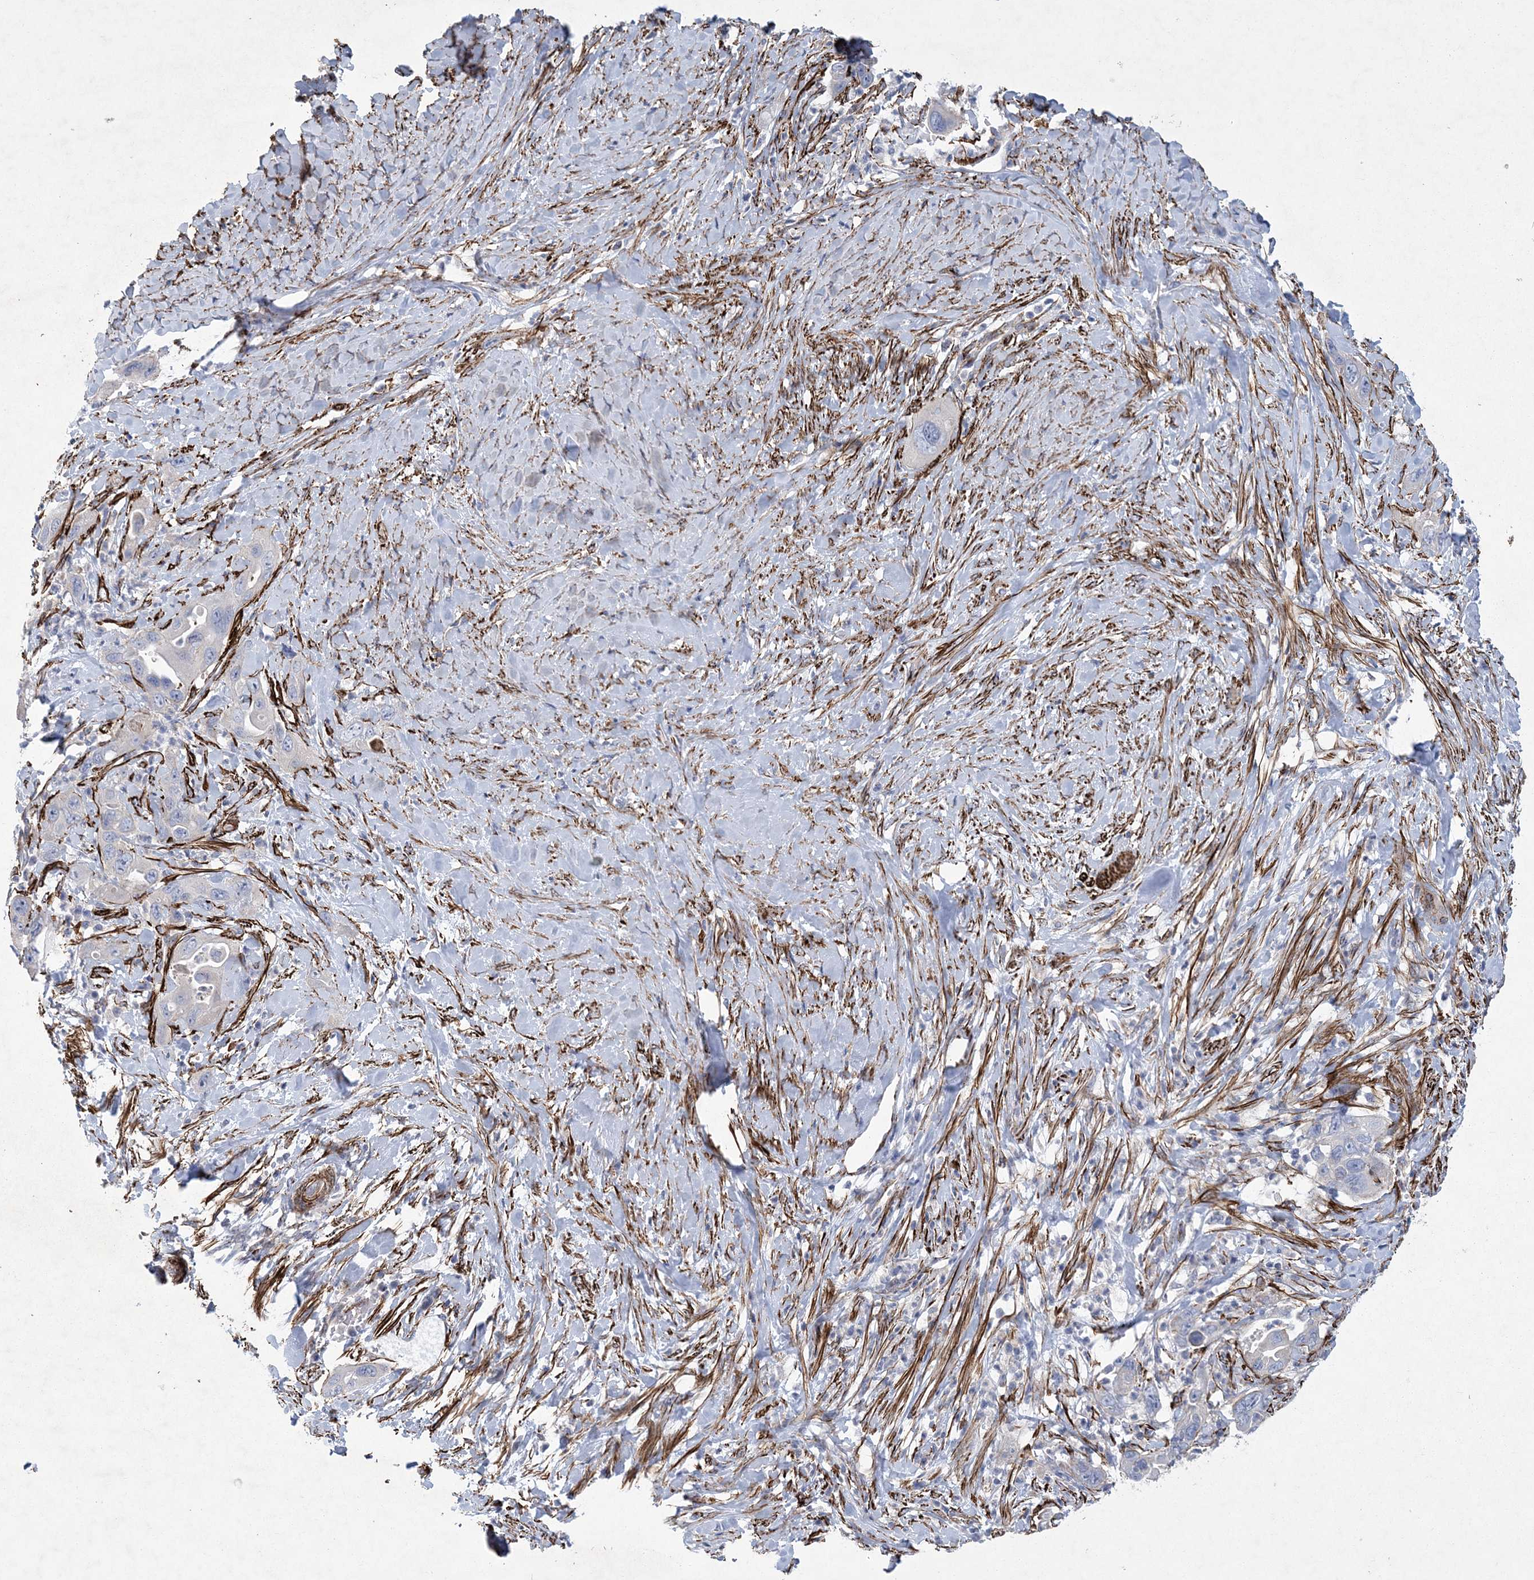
{"staining": {"intensity": "negative", "quantity": "none", "location": "none"}, "tissue": "pancreatic cancer", "cell_type": "Tumor cells", "image_type": "cancer", "snomed": [{"axis": "morphology", "description": "Adenocarcinoma, NOS"}, {"axis": "topography", "description": "Pancreas"}], "caption": "IHC of human pancreatic cancer (adenocarcinoma) exhibits no expression in tumor cells.", "gene": "ARSJ", "patient": {"sex": "female", "age": 71}}